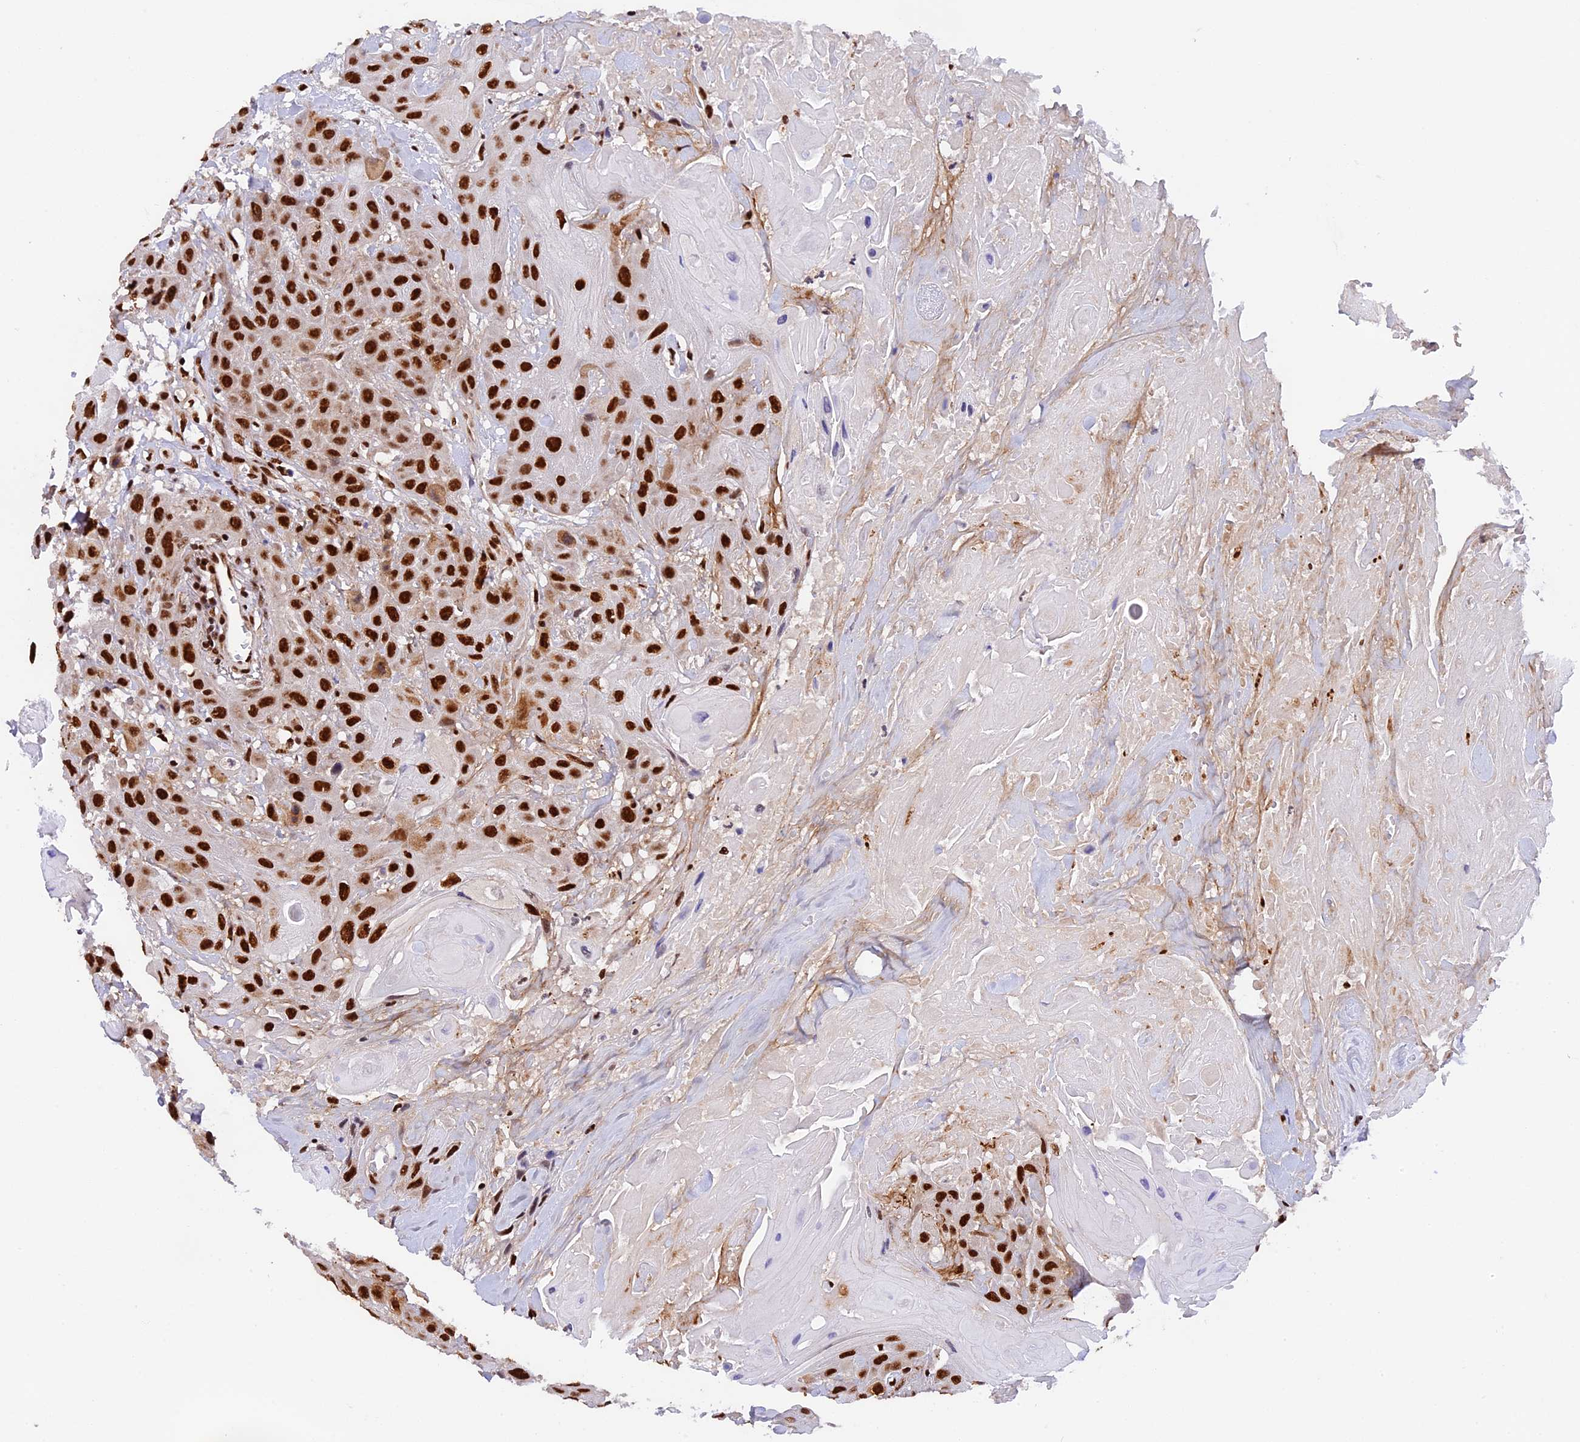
{"staining": {"intensity": "strong", "quantity": ">75%", "location": "nuclear"}, "tissue": "head and neck cancer", "cell_type": "Tumor cells", "image_type": "cancer", "snomed": [{"axis": "morphology", "description": "Squamous cell carcinoma, NOS"}, {"axis": "topography", "description": "Head-Neck"}], "caption": "Protein staining displays strong nuclear expression in about >75% of tumor cells in head and neck cancer. The protein of interest is stained brown, and the nuclei are stained in blue (DAB (3,3'-diaminobenzidine) IHC with brightfield microscopy, high magnification).", "gene": "RAMAC", "patient": {"sex": "male", "age": 81}}